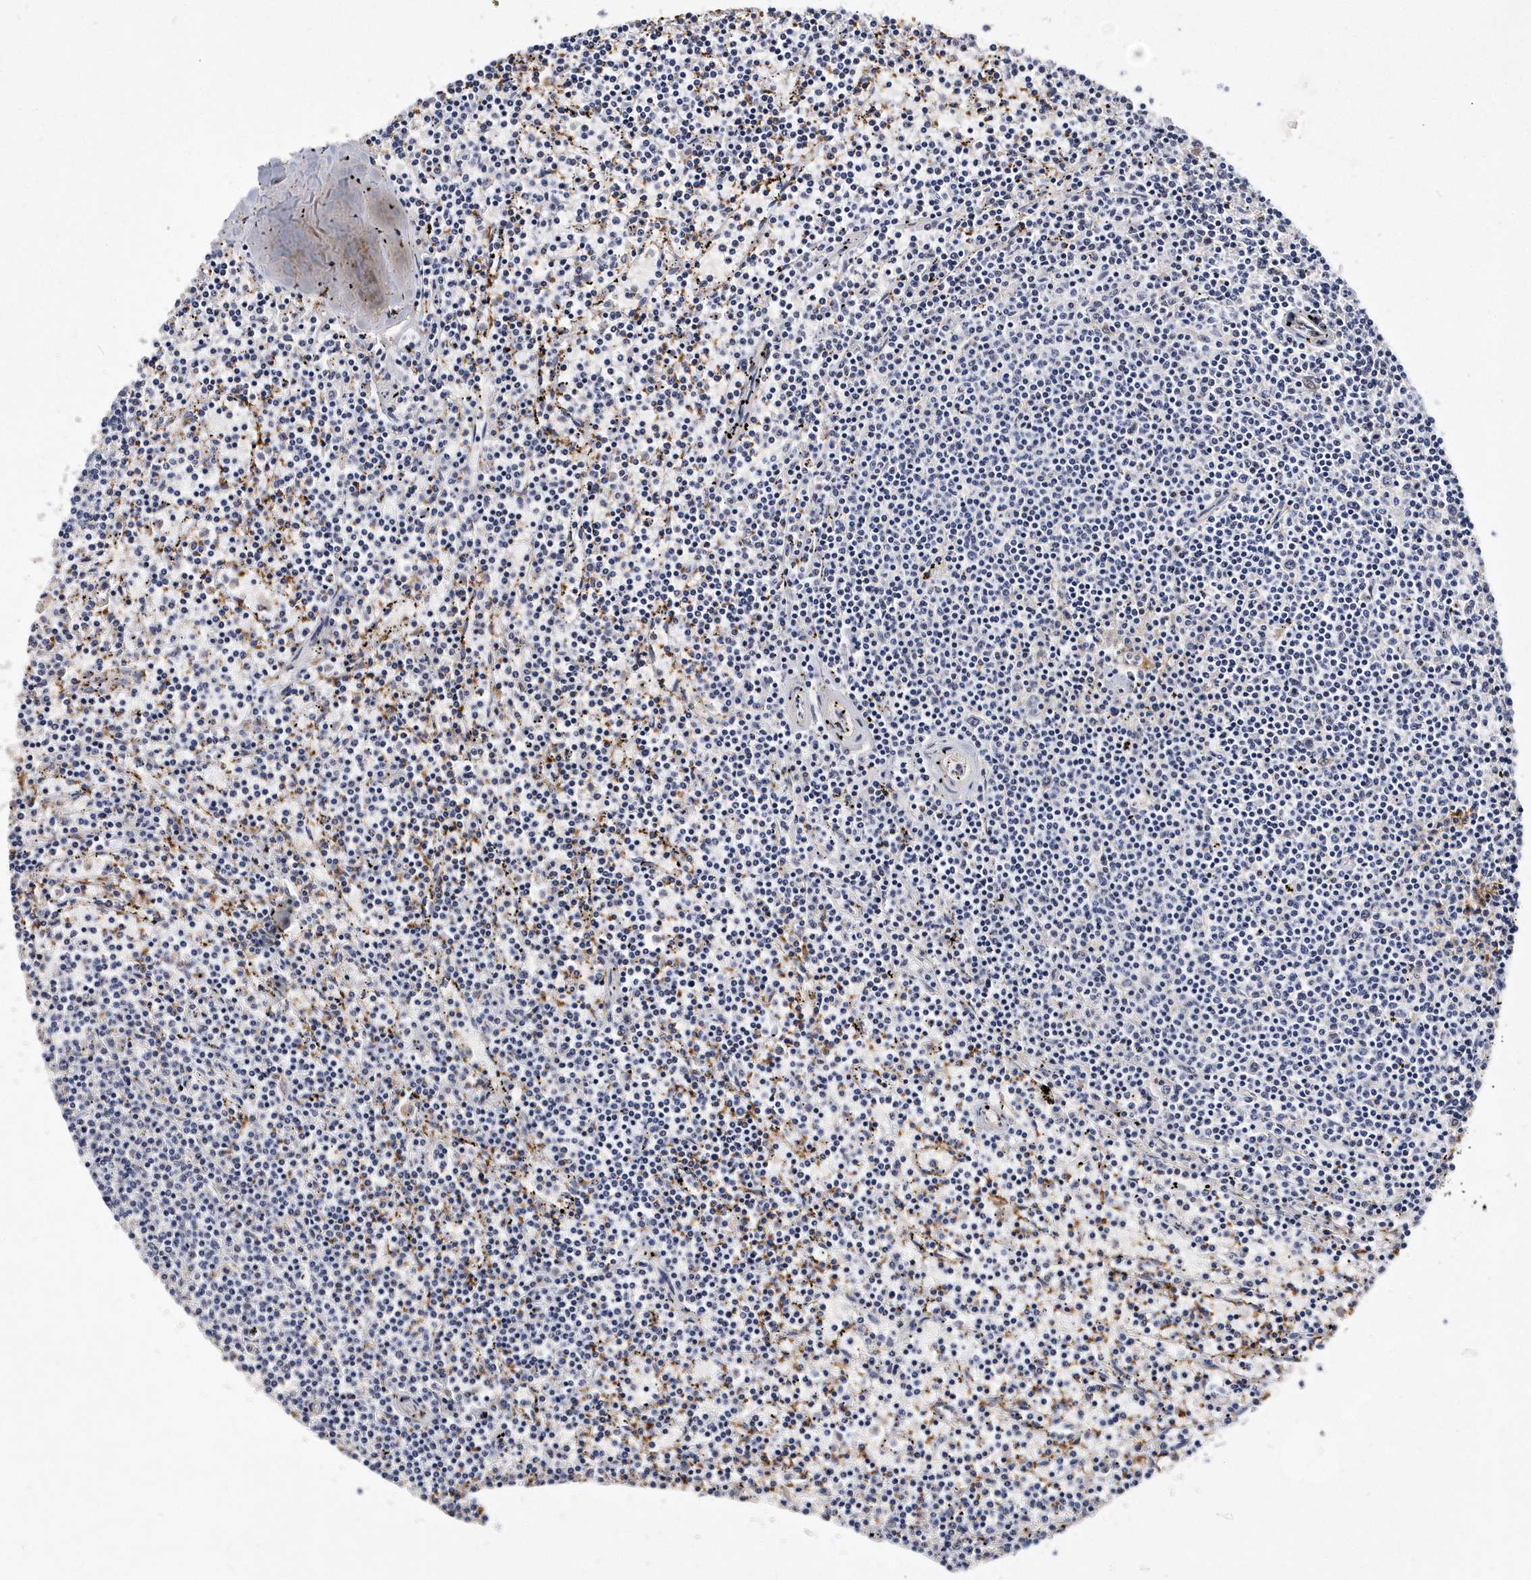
{"staining": {"intensity": "negative", "quantity": "none", "location": "none"}, "tissue": "lymphoma", "cell_type": "Tumor cells", "image_type": "cancer", "snomed": [{"axis": "morphology", "description": "Malignant lymphoma, non-Hodgkin's type, Low grade"}, {"axis": "topography", "description": "Spleen"}], "caption": "Human low-grade malignant lymphoma, non-Hodgkin's type stained for a protein using immunohistochemistry (IHC) reveals no expression in tumor cells.", "gene": "ITGA2B", "patient": {"sex": "female", "age": 50}}